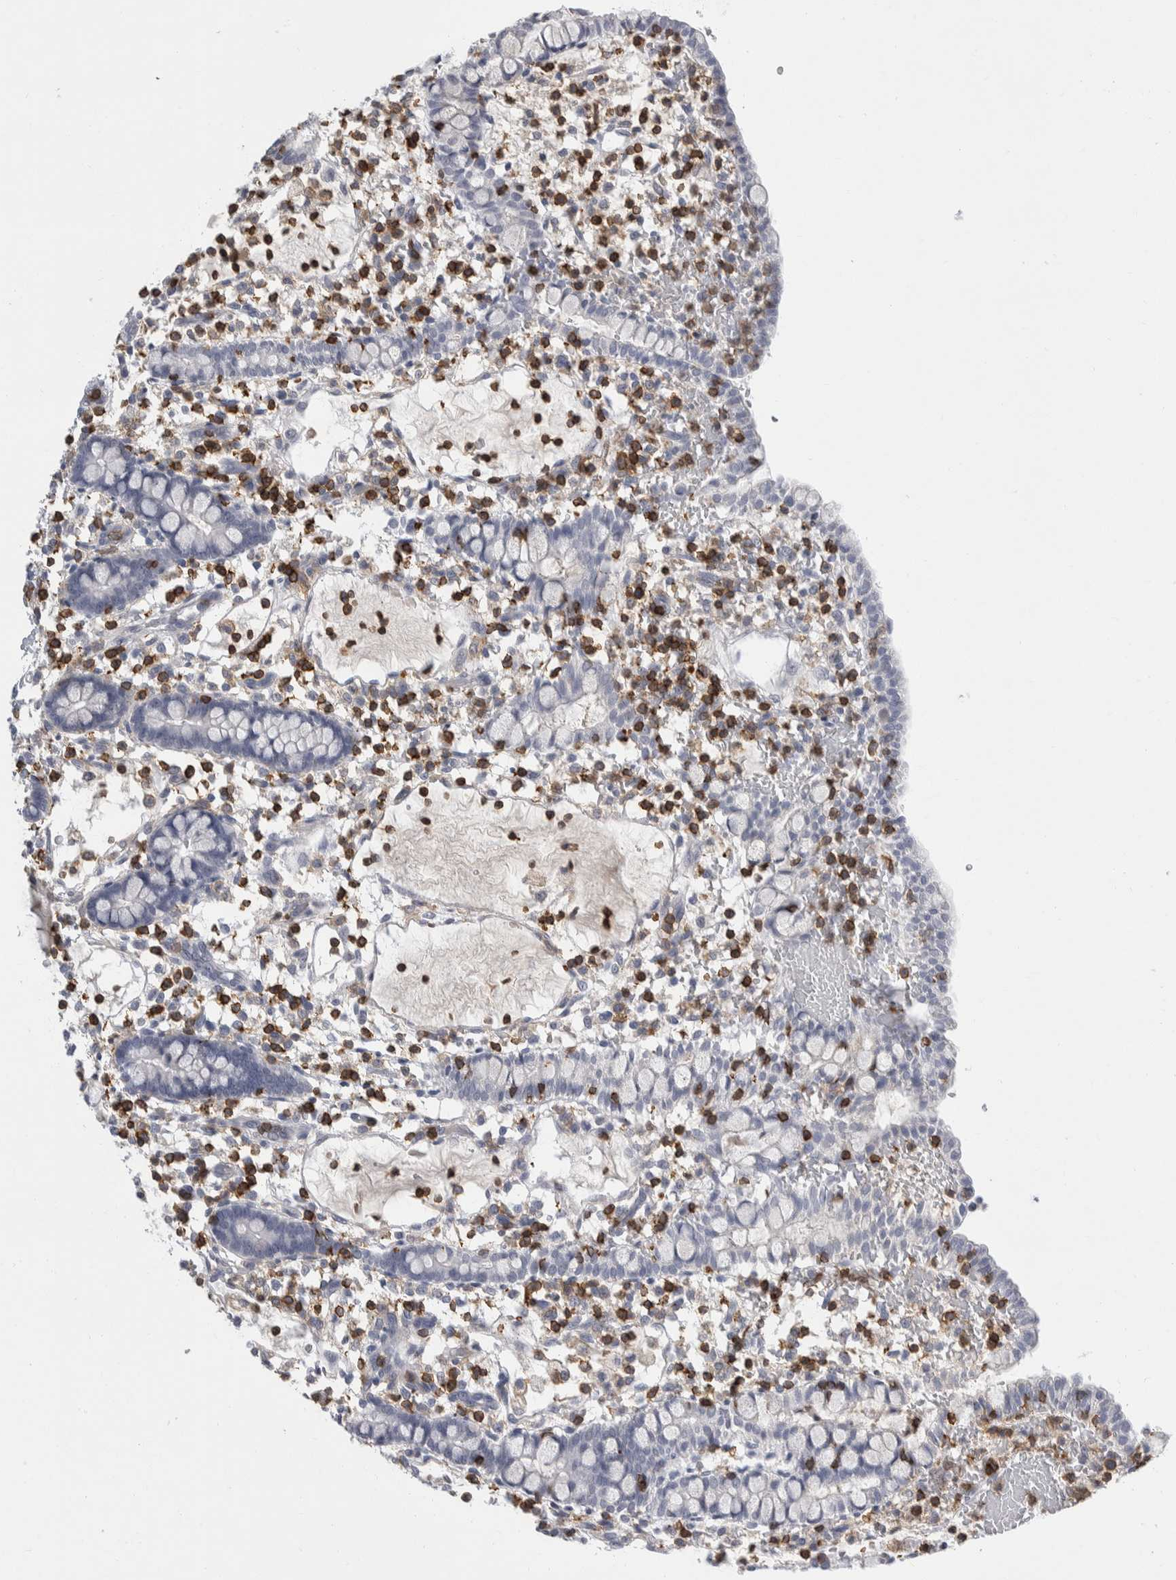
{"staining": {"intensity": "negative", "quantity": "none", "location": "none"}, "tissue": "small intestine", "cell_type": "Glandular cells", "image_type": "normal", "snomed": [{"axis": "morphology", "description": "Normal tissue, NOS"}, {"axis": "morphology", "description": "Developmental malformation"}, {"axis": "topography", "description": "Small intestine"}], "caption": "The image shows no significant expression in glandular cells of small intestine.", "gene": "CEP295NL", "patient": {"sex": "male"}}